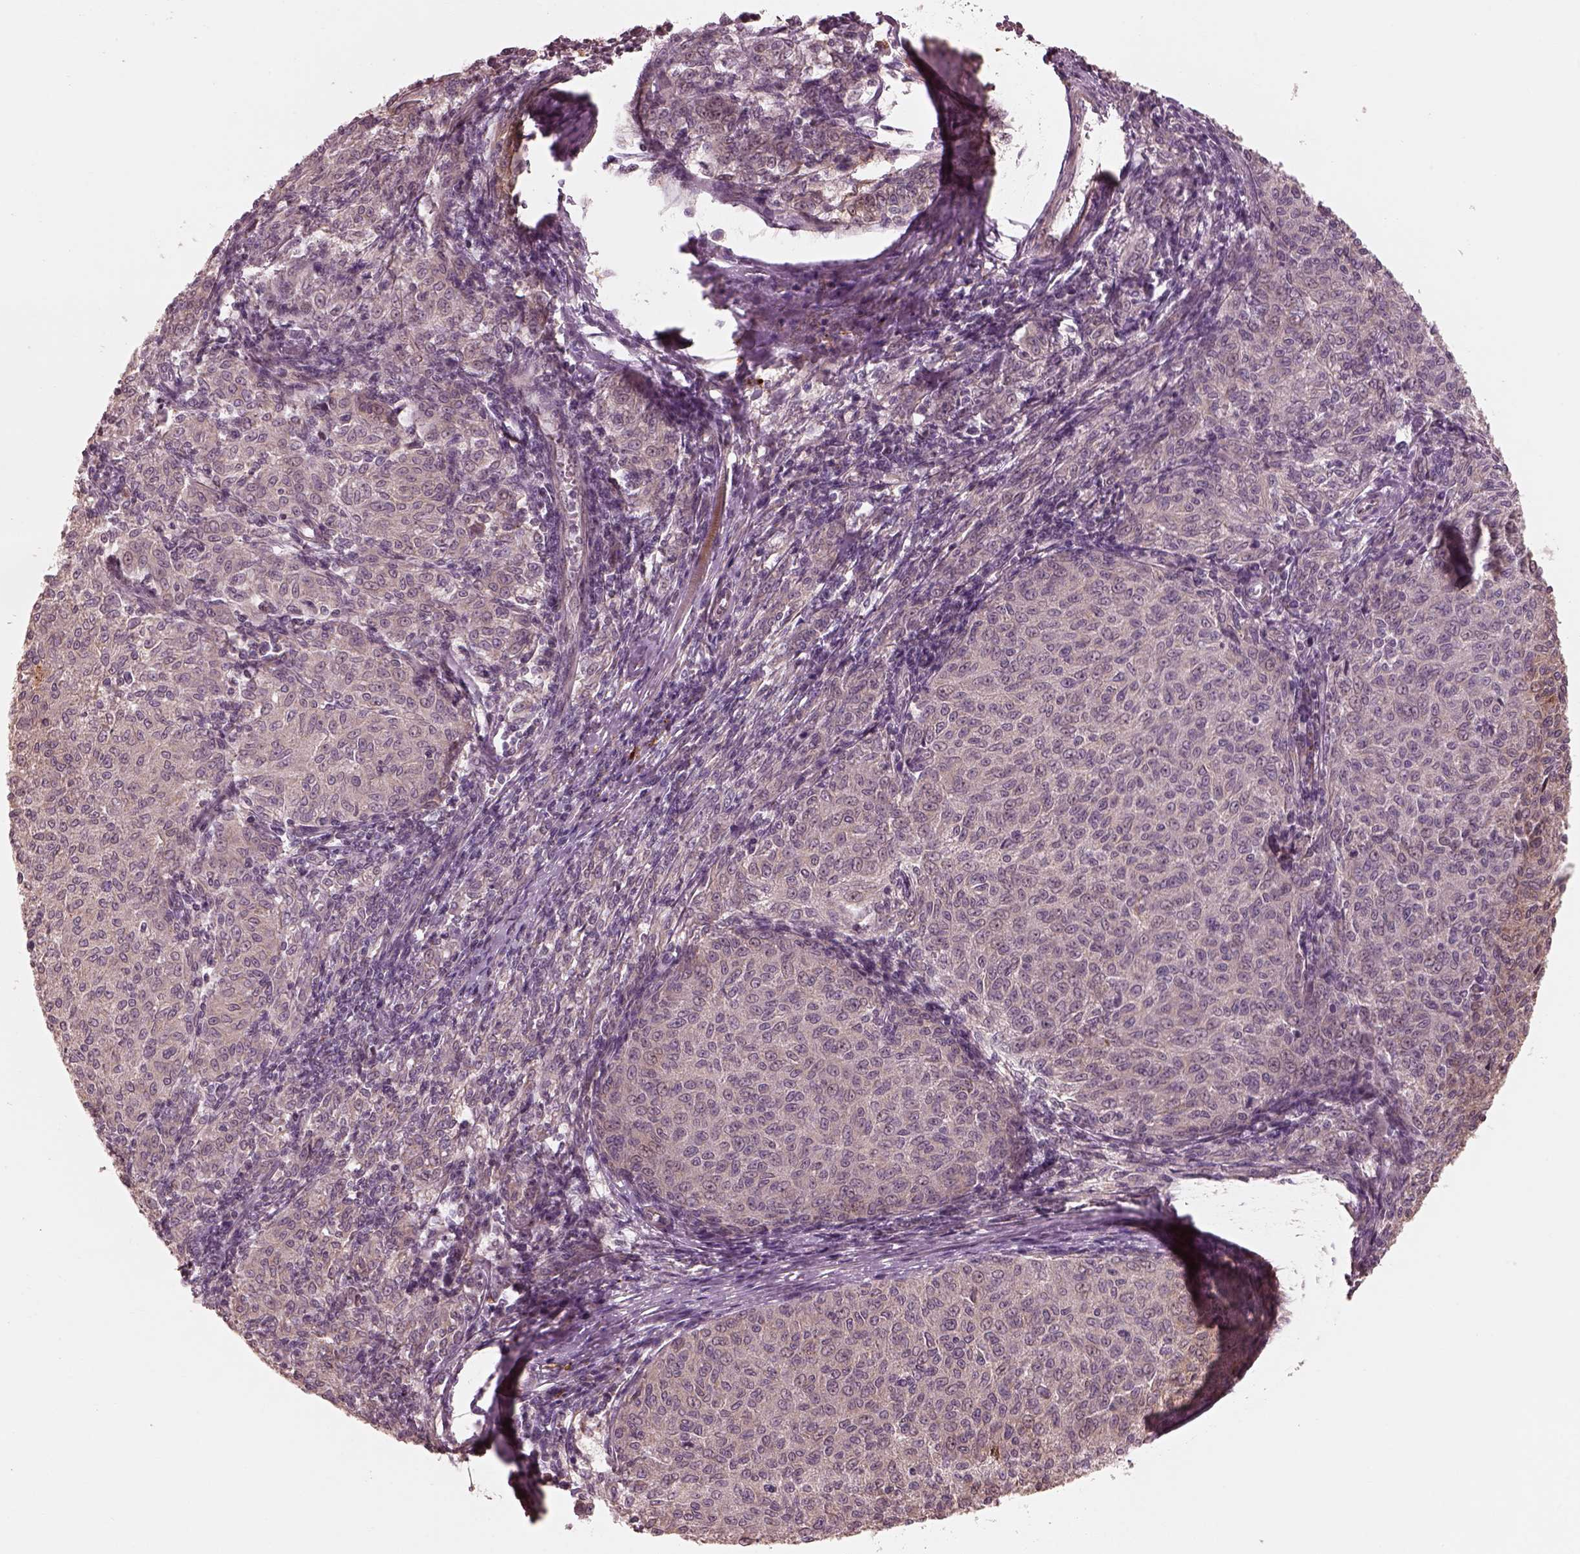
{"staining": {"intensity": "negative", "quantity": "none", "location": "none"}, "tissue": "melanoma", "cell_type": "Tumor cells", "image_type": "cancer", "snomed": [{"axis": "morphology", "description": "Malignant melanoma, NOS"}, {"axis": "topography", "description": "Skin"}], "caption": "Tumor cells are negative for protein expression in human melanoma. (DAB (3,3'-diaminobenzidine) immunohistochemistry visualized using brightfield microscopy, high magnification).", "gene": "SLC25A46", "patient": {"sex": "female", "age": 72}}